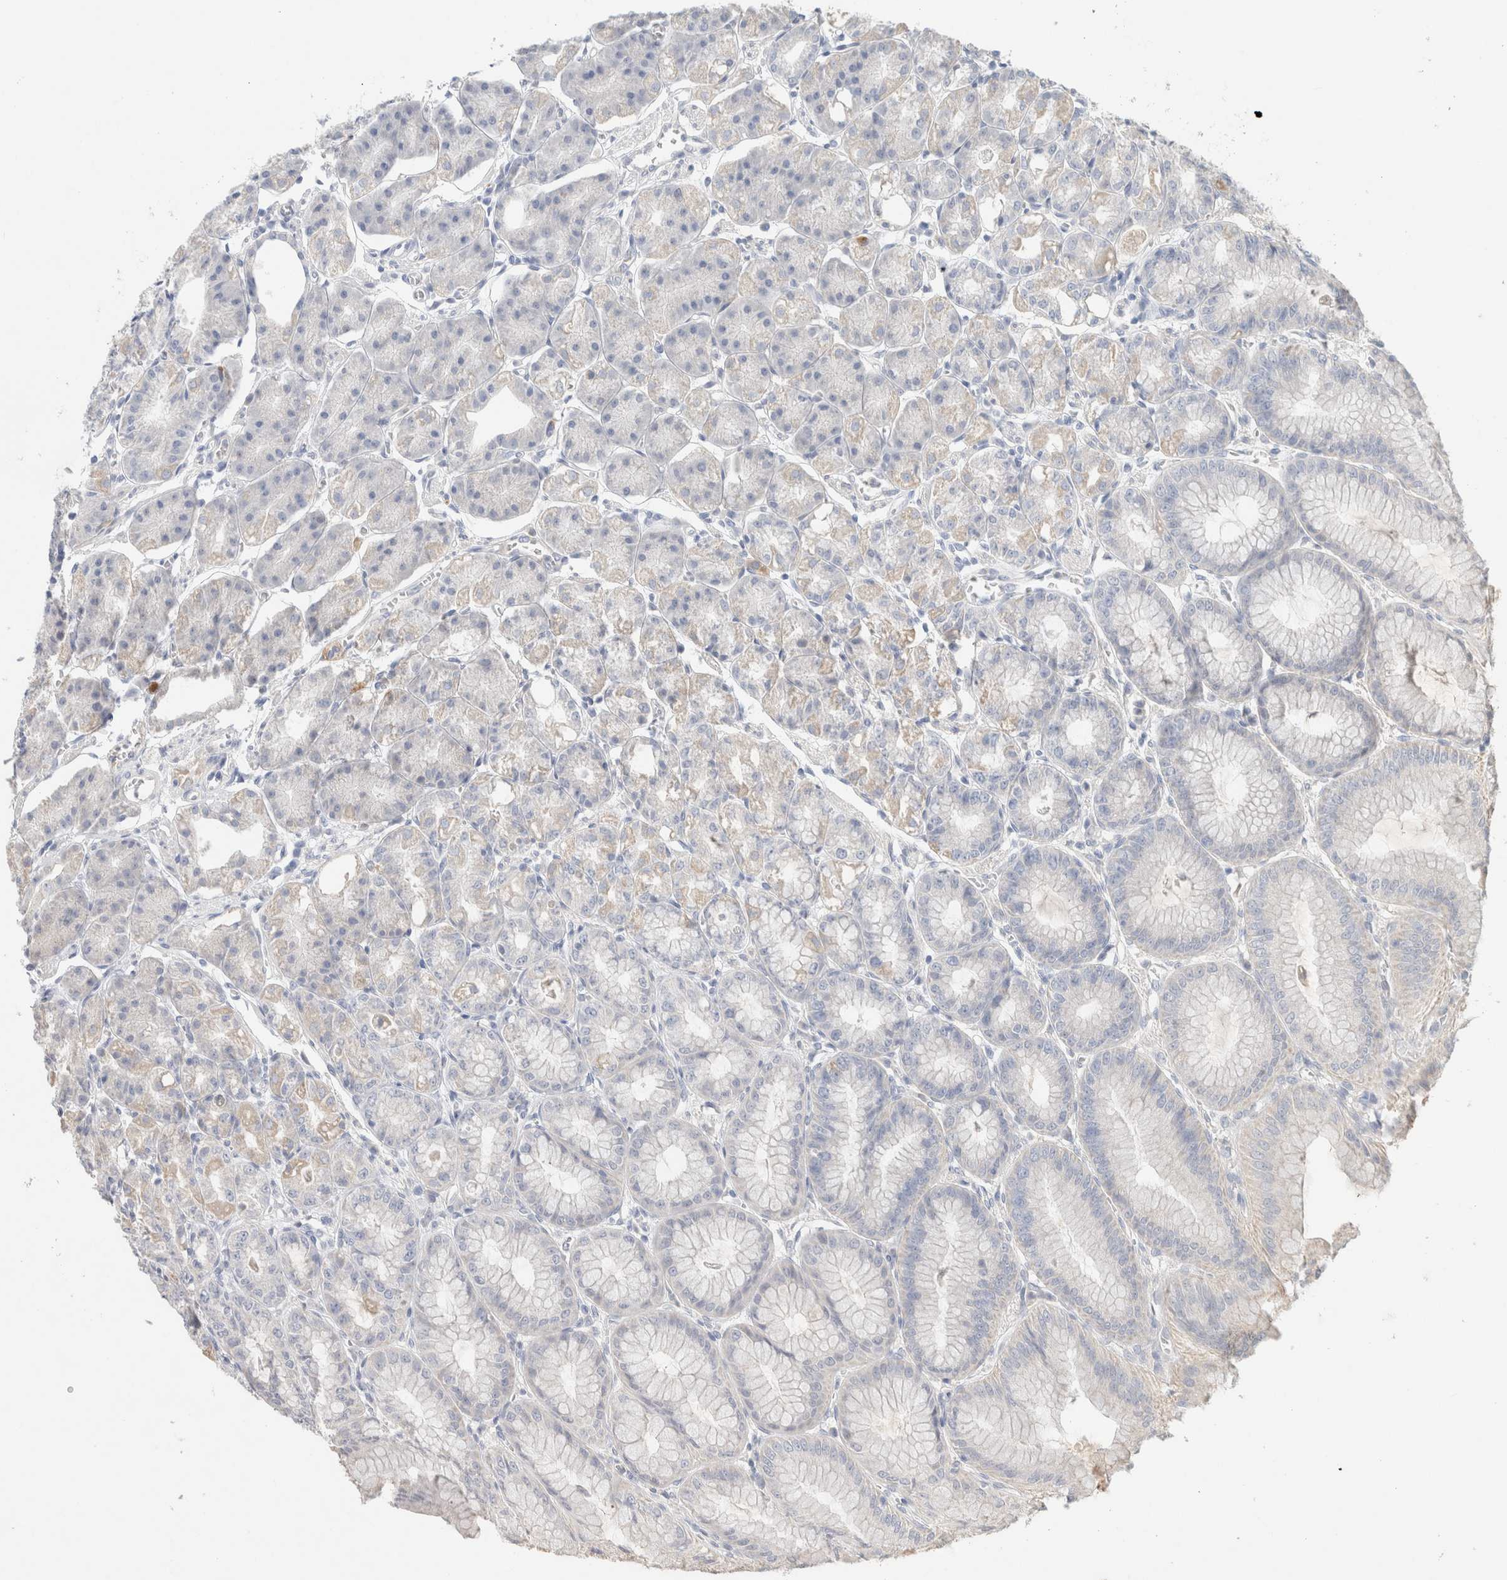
{"staining": {"intensity": "weak", "quantity": "<25%", "location": "cytoplasmic/membranous"}, "tissue": "stomach", "cell_type": "Glandular cells", "image_type": "normal", "snomed": [{"axis": "morphology", "description": "Normal tissue, NOS"}, {"axis": "topography", "description": "Stomach, lower"}], "caption": "The IHC photomicrograph has no significant positivity in glandular cells of stomach. Nuclei are stained in blue.", "gene": "MPP2", "patient": {"sex": "male", "age": 71}}